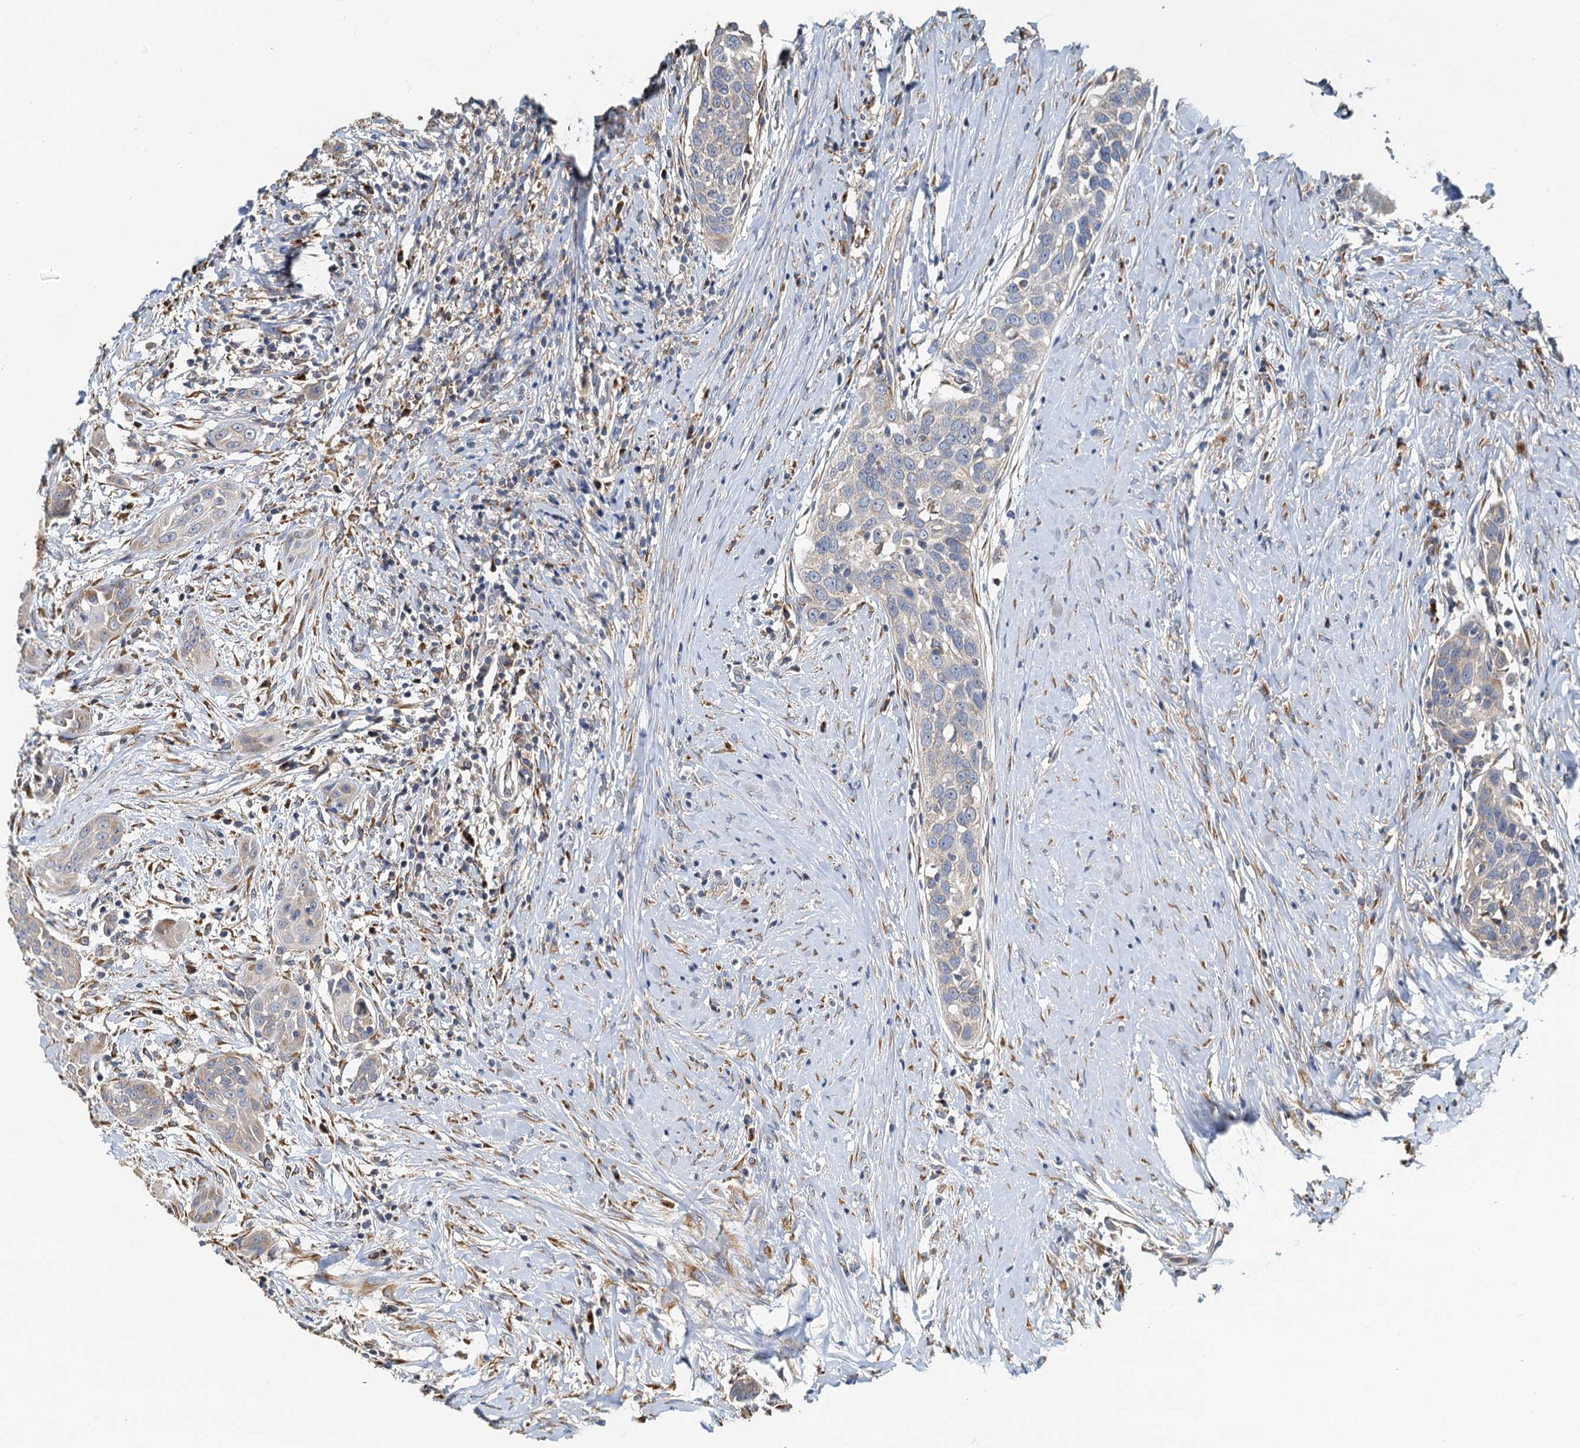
{"staining": {"intensity": "negative", "quantity": "none", "location": "none"}, "tissue": "head and neck cancer", "cell_type": "Tumor cells", "image_type": "cancer", "snomed": [{"axis": "morphology", "description": "Squamous cell carcinoma, NOS"}, {"axis": "topography", "description": "Oral tissue"}, {"axis": "topography", "description": "Head-Neck"}], "caption": "Head and neck squamous cell carcinoma stained for a protein using immunohistochemistry shows no expression tumor cells.", "gene": "NKAPD1", "patient": {"sex": "female", "age": 50}}